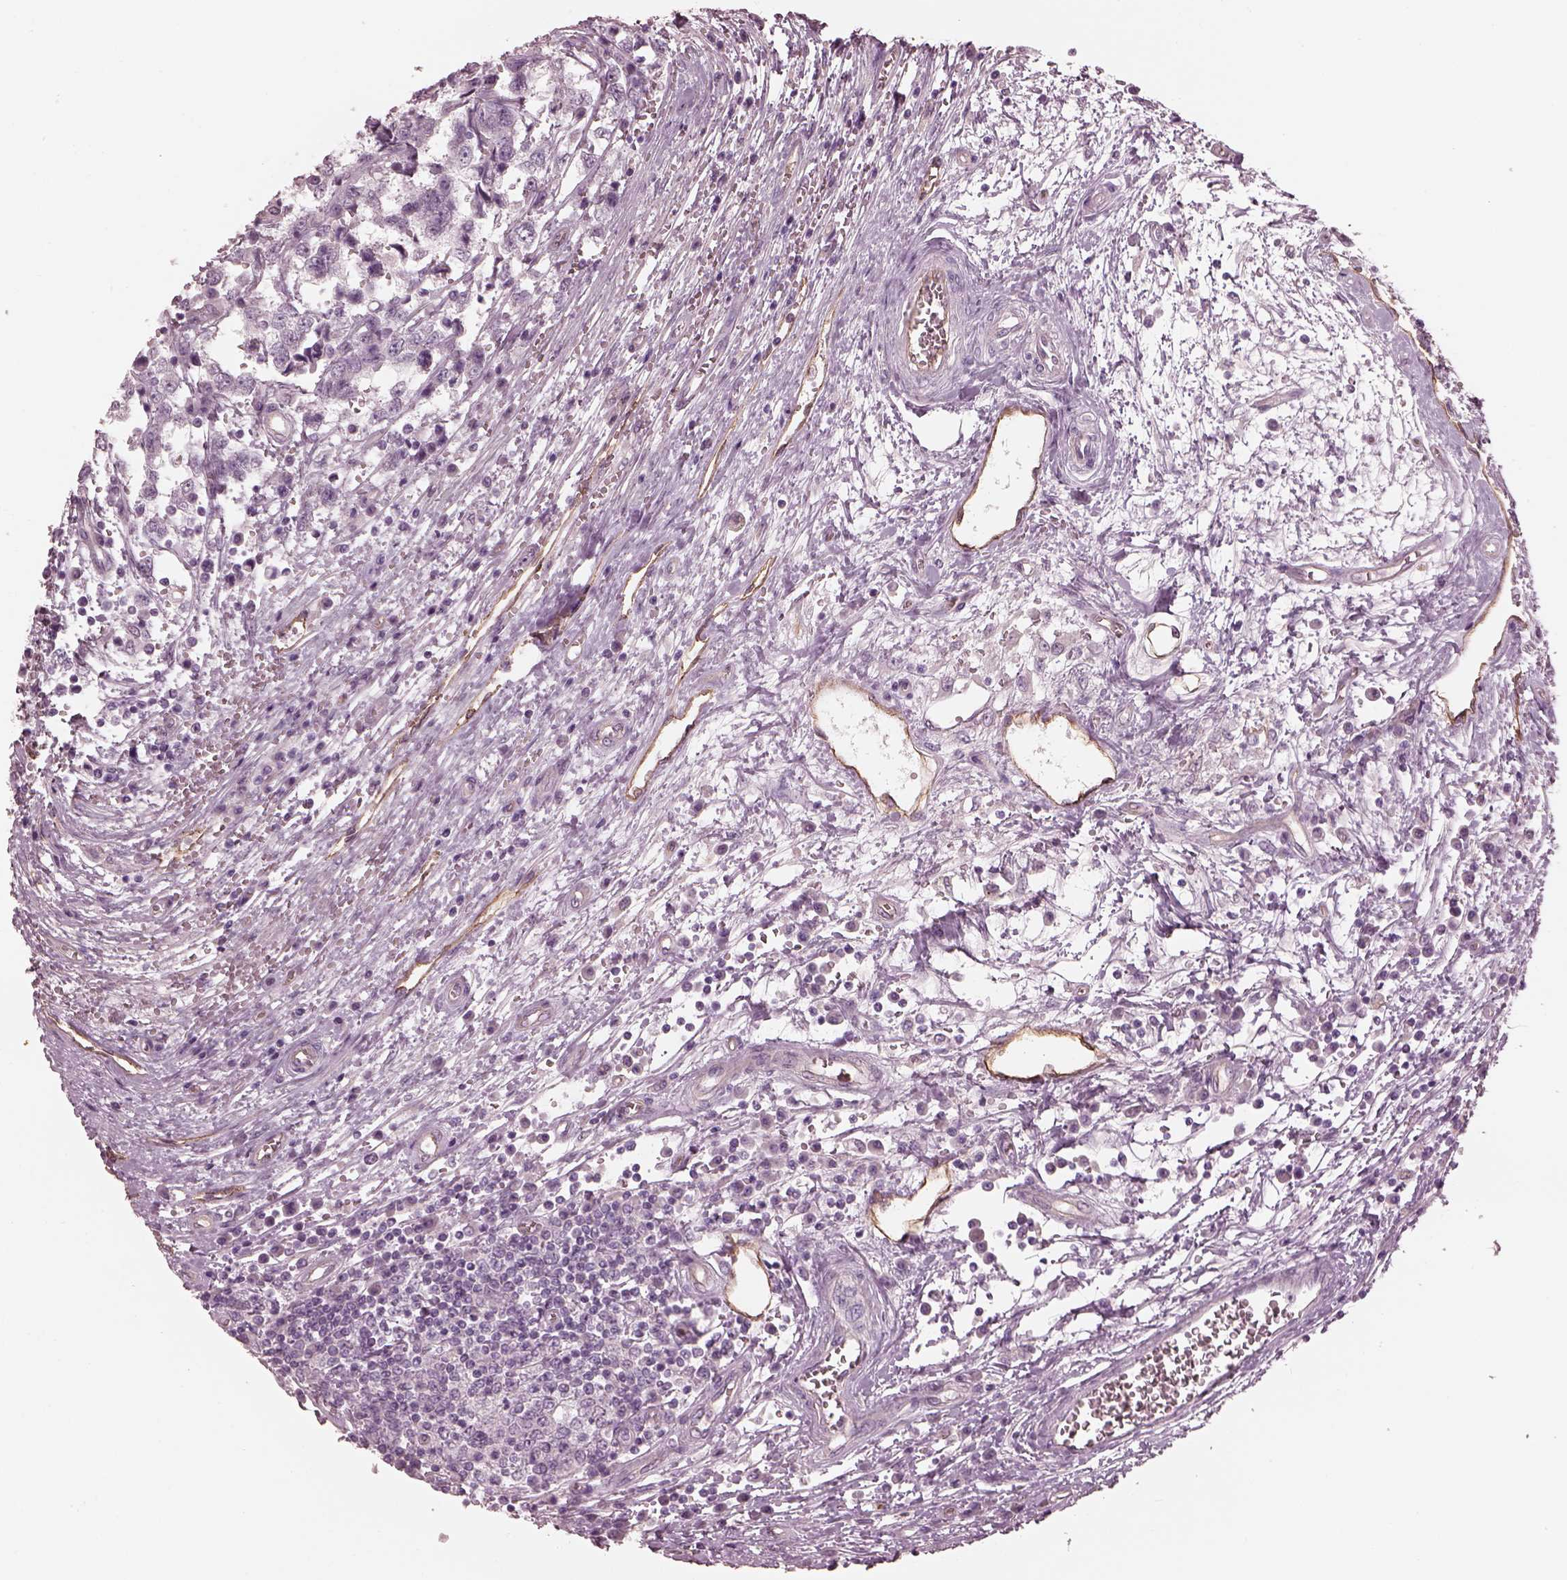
{"staining": {"intensity": "negative", "quantity": "none", "location": "none"}, "tissue": "testis cancer", "cell_type": "Tumor cells", "image_type": "cancer", "snomed": [{"axis": "morphology", "description": "Normal tissue, NOS"}, {"axis": "morphology", "description": "Seminoma, NOS"}, {"axis": "topography", "description": "Testis"}, {"axis": "topography", "description": "Epididymis"}], "caption": "Testis cancer (seminoma) stained for a protein using IHC exhibits no staining tumor cells.", "gene": "EIF4E1B", "patient": {"sex": "male", "age": 34}}